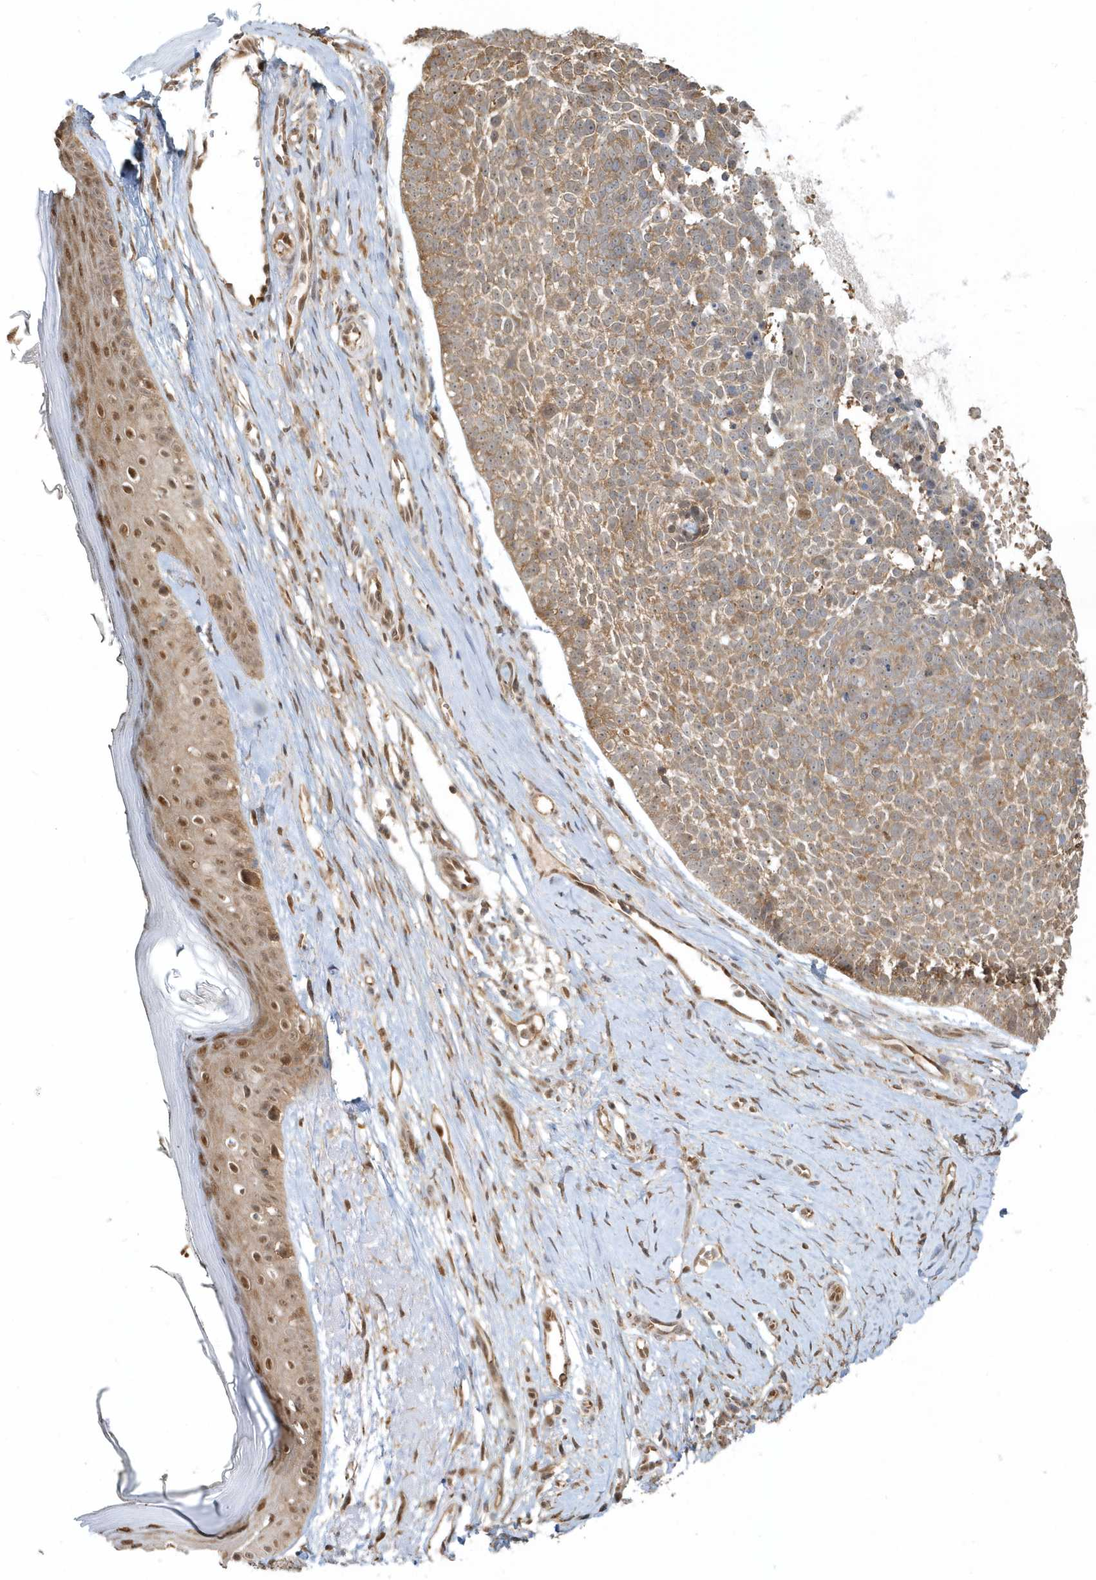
{"staining": {"intensity": "moderate", "quantity": ">75%", "location": "cytoplasmic/membranous"}, "tissue": "skin cancer", "cell_type": "Tumor cells", "image_type": "cancer", "snomed": [{"axis": "morphology", "description": "Basal cell carcinoma"}, {"axis": "topography", "description": "Skin"}], "caption": "There is medium levels of moderate cytoplasmic/membranous expression in tumor cells of skin cancer (basal cell carcinoma), as demonstrated by immunohistochemical staining (brown color).", "gene": "PSMD6", "patient": {"sex": "female", "age": 81}}